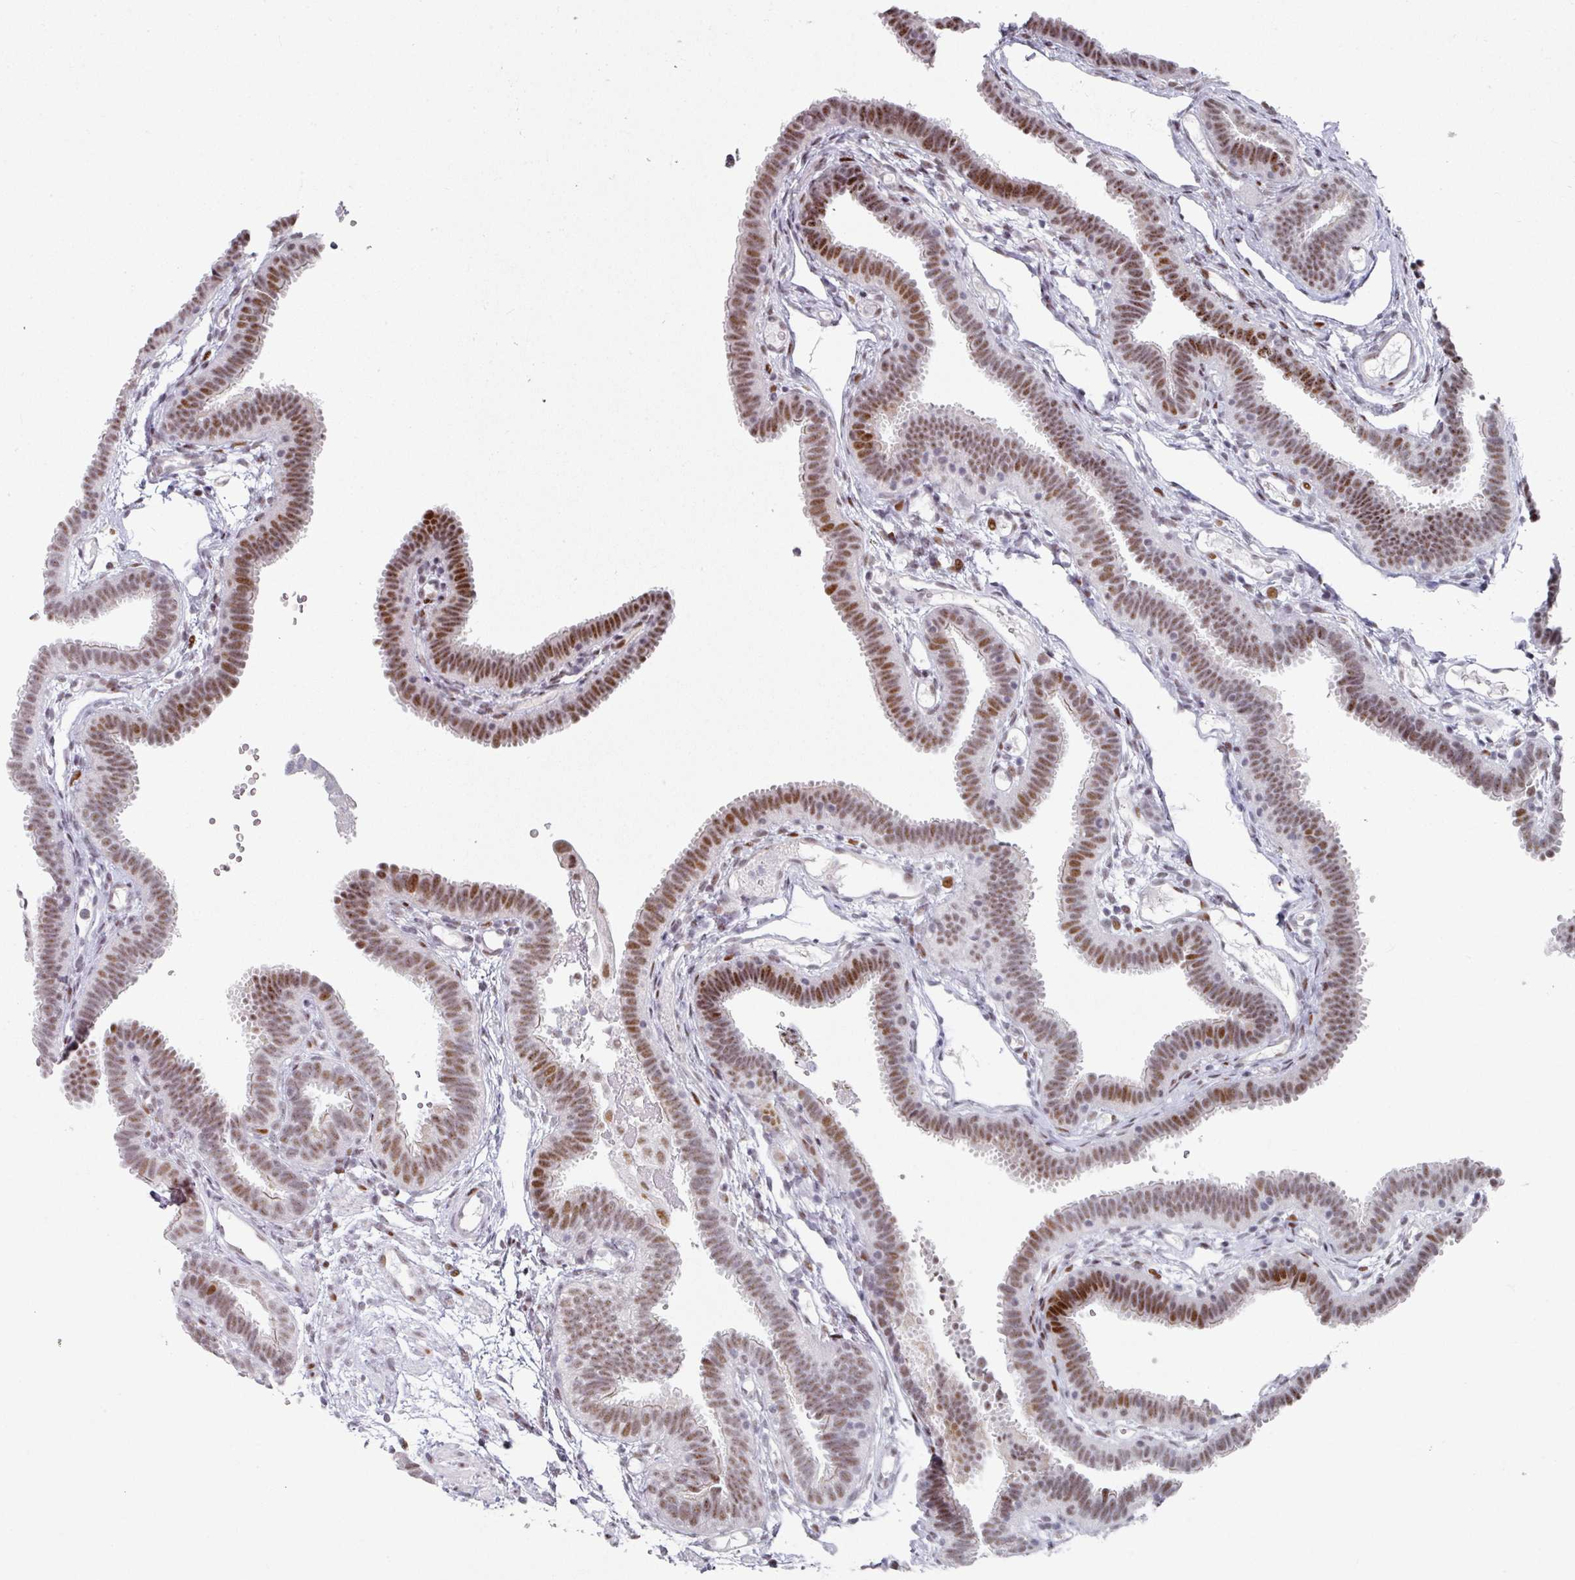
{"staining": {"intensity": "moderate", "quantity": ">75%", "location": "nuclear"}, "tissue": "fallopian tube", "cell_type": "Glandular cells", "image_type": "normal", "snomed": [{"axis": "morphology", "description": "Normal tissue, NOS"}, {"axis": "topography", "description": "Fallopian tube"}], "caption": "DAB immunohistochemical staining of unremarkable fallopian tube demonstrates moderate nuclear protein positivity in about >75% of glandular cells. (IHC, brightfield microscopy, high magnification).", "gene": "SF3B5", "patient": {"sex": "female", "age": 37}}